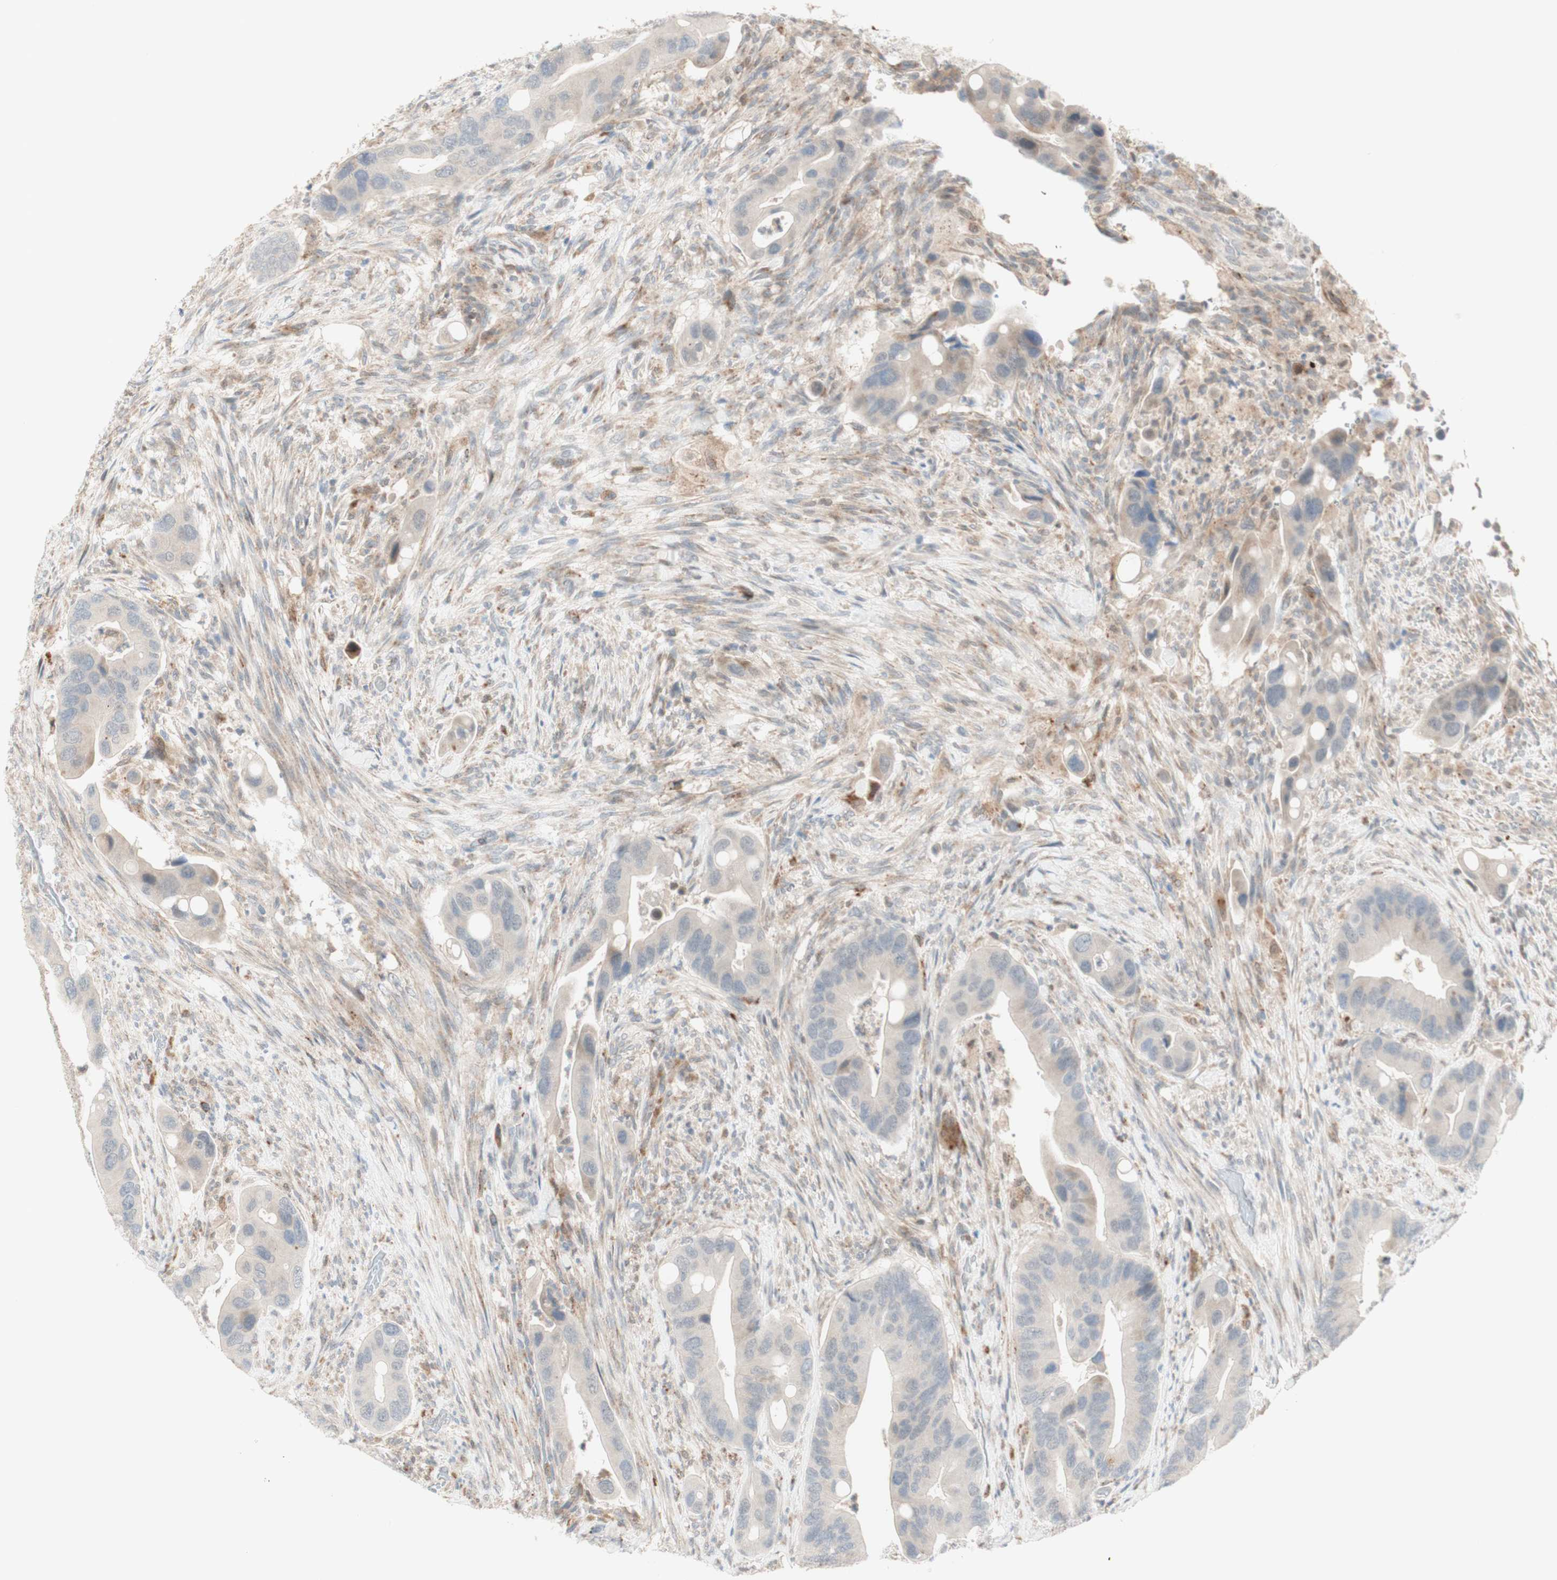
{"staining": {"intensity": "weak", "quantity": "<25%", "location": "cytoplasmic/membranous"}, "tissue": "colorectal cancer", "cell_type": "Tumor cells", "image_type": "cancer", "snomed": [{"axis": "morphology", "description": "Adenocarcinoma, NOS"}, {"axis": "topography", "description": "Rectum"}], "caption": "Human colorectal cancer (adenocarcinoma) stained for a protein using immunohistochemistry (IHC) shows no staining in tumor cells.", "gene": "GAPT", "patient": {"sex": "female", "age": 57}}